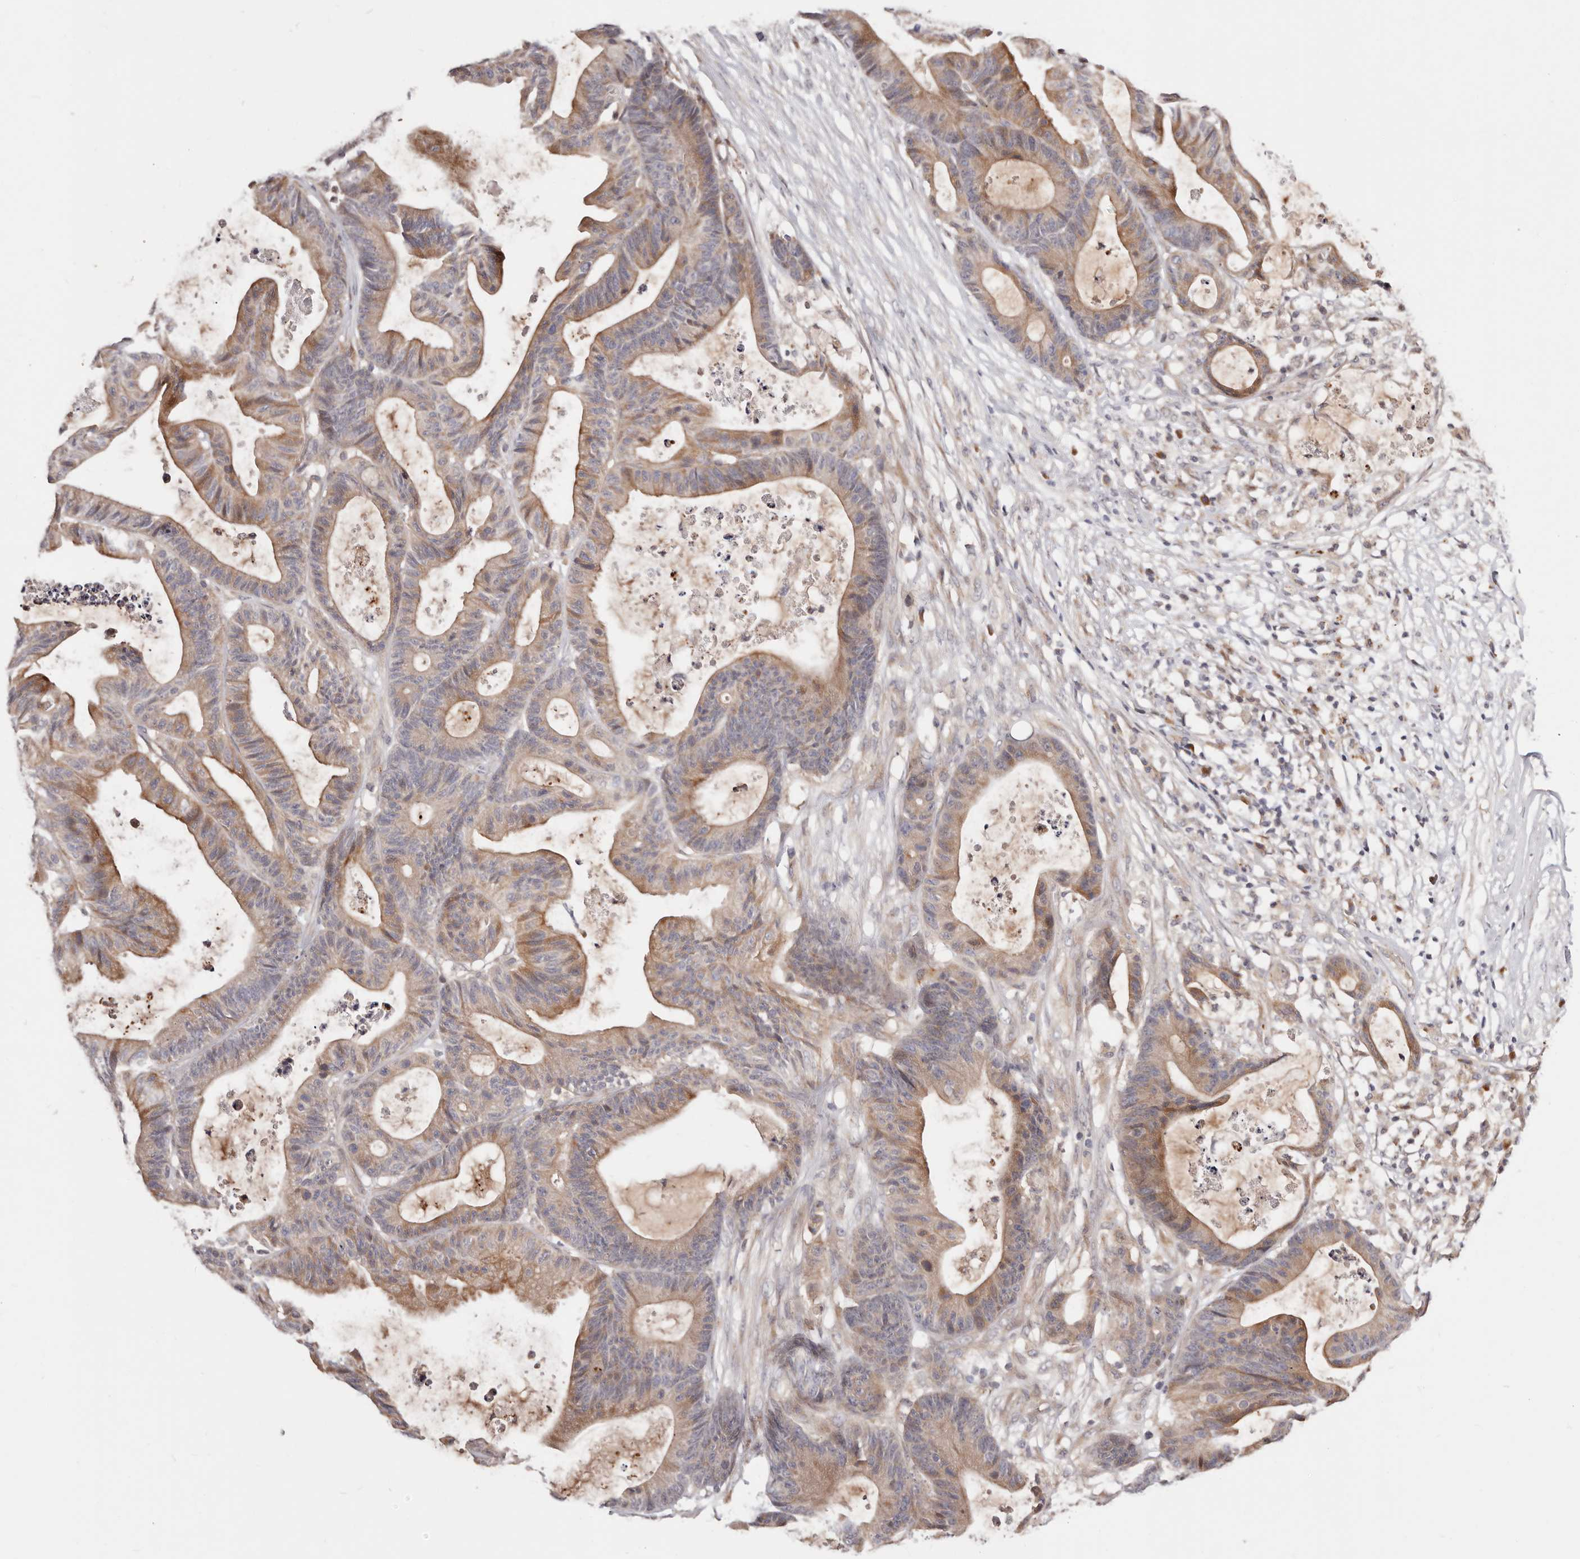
{"staining": {"intensity": "moderate", "quantity": ">75%", "location": "cytoplasmic/membranous"}, "tissue": "colorectal cancer", "cell_type": "Tumor cells", "image_type": "cancer", "snomed": [{"axis": "morphology", "description": "Adenocarcinoma, NOS"}, {"axis": "topography", "description": "Colon"}], "caption": "Immunohistochemical staining of colorectal cancer displays medium levels of moderate cytoplasmic/membranous positivity in about >75% of tumor cells. Immunohistochemistry (ihc) stains the protein of interest in brown and the nuclei are stained blue.", "gene": "USP33", "patient": {"sex": "female", "age": 84}}